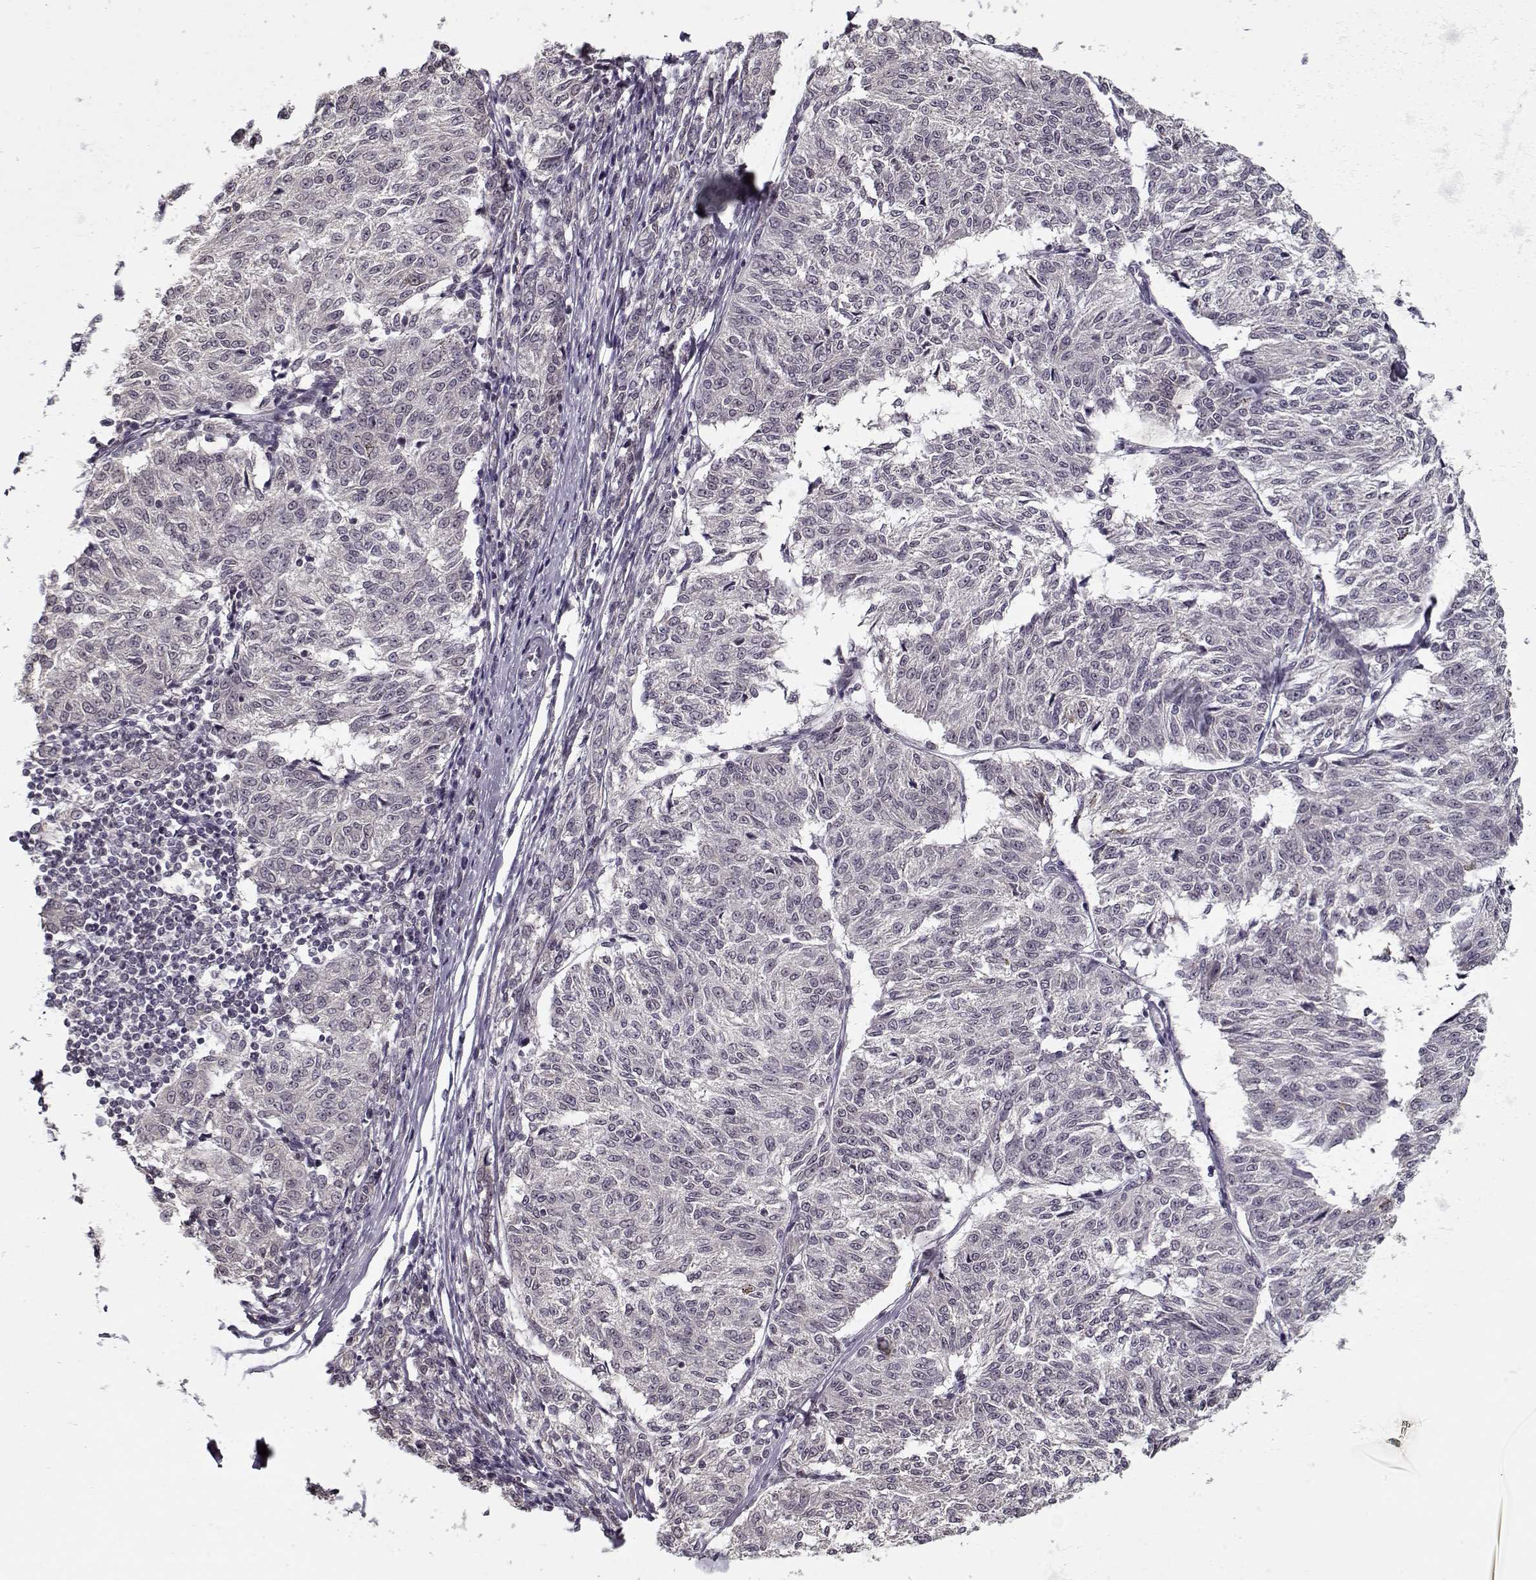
{"staining": {"intensity": "negative", "quantity": "none", "location": "none"}, "tissue": "melanoma", "cell_type": "Tumor cells", "image_type": "cancer", "snomed": [{"axis": "morphology", "description": "Malignant melanoma, NOS"}, {"axis": "topography", "description": "Skin"}], "caption": "A high-resolution image shows immunohistochemistry (IHC) staining of melanoma, which shows no significant staining in tumor cells.", "gene": "TESPA1", "patient": {"sex": "female", "age": 72}}